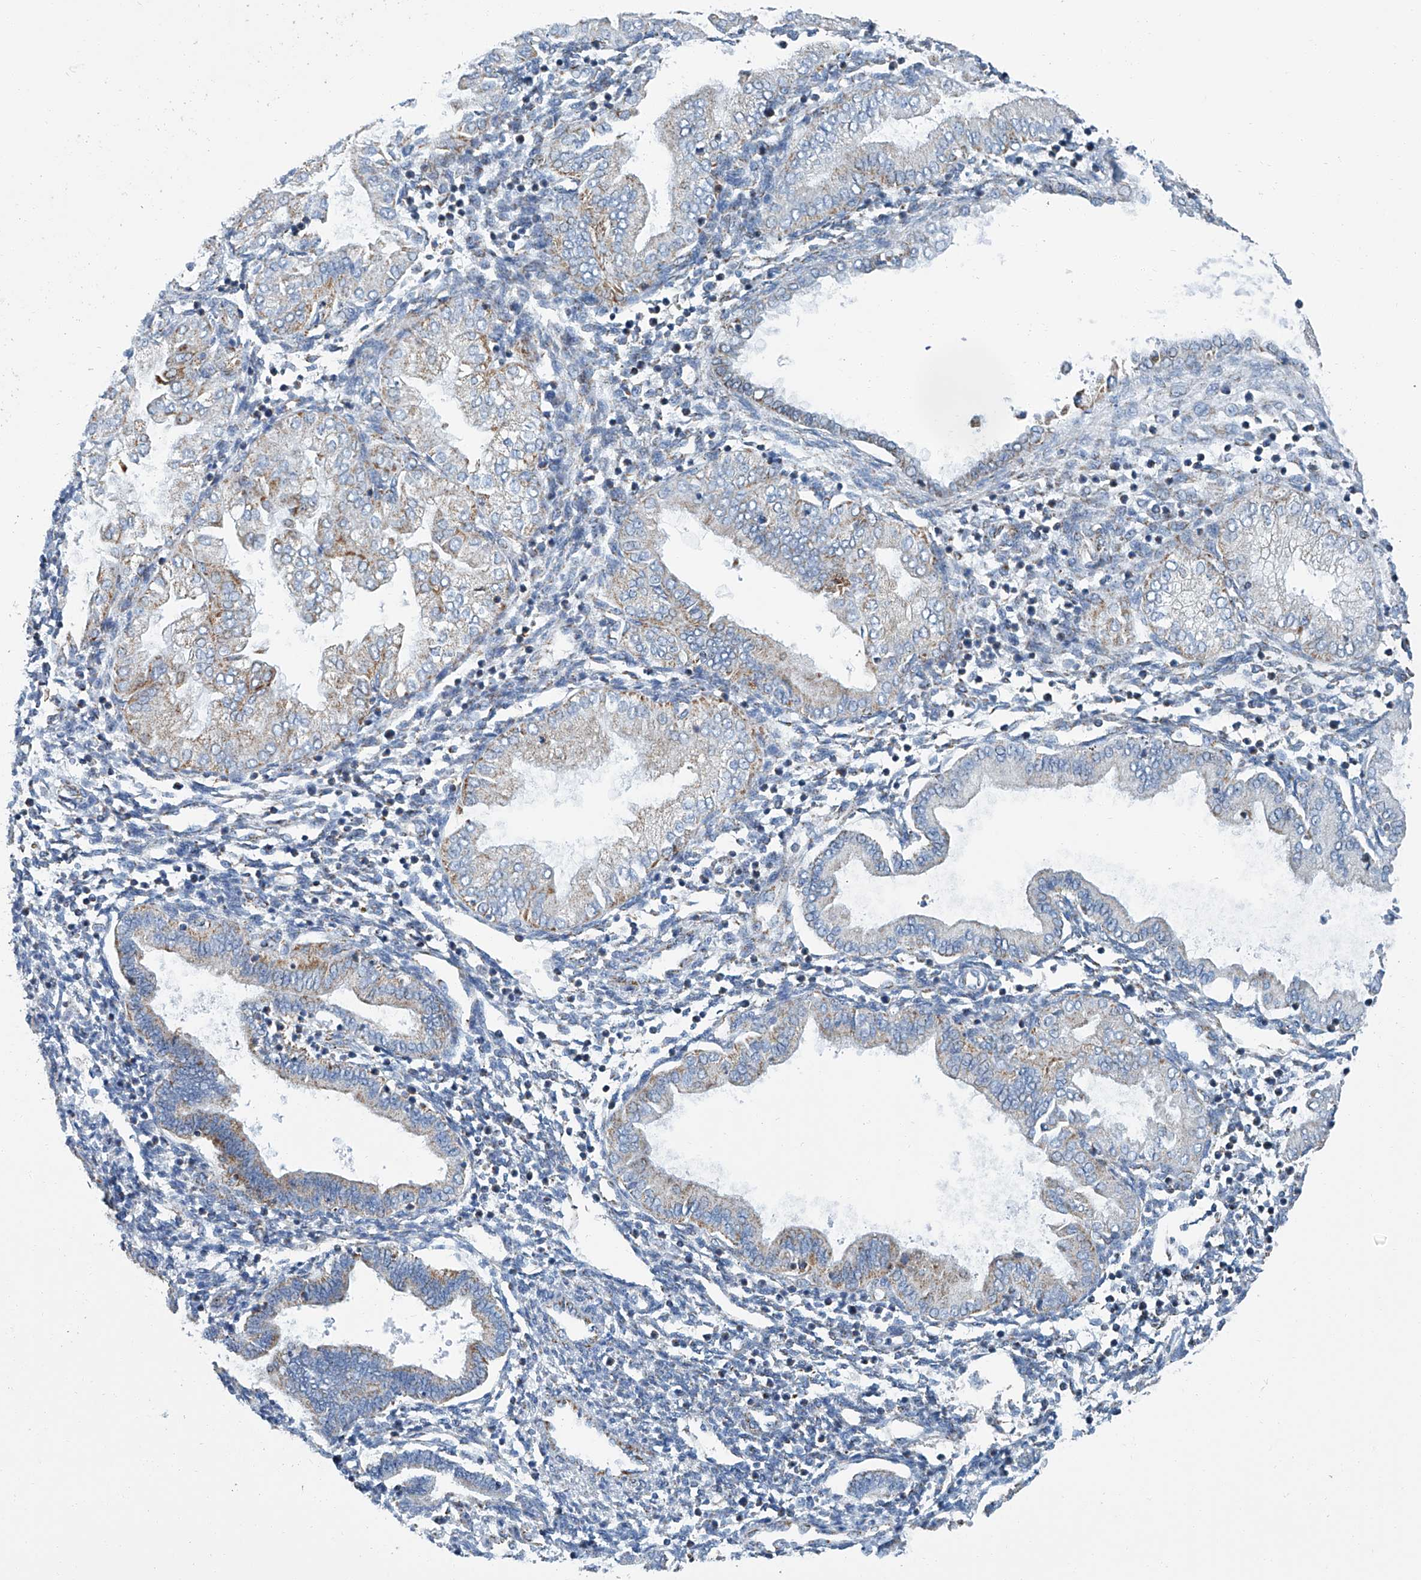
{"staining": {"intensity": "negative", "quantity": "none", "location": "none"}, "tissue": "endometrium", "cell_type": "Cells in endometrial stroma", "image_type": "normal", "snomed": [{"axis": "morphology", "description": "Normal tissue, NOS"}, {"axis": "topography", "description": "Endometrium"}], "caption": "Cells in endometrial stroma are negative for brown protein staining in normal endometrium. (Stains: DAB IHC with hematoxylin counter stain, Microscopy: brightfield microscopy at high magnification).", "gene": "MT", "patient": {"sex": "female", "age": 53}}